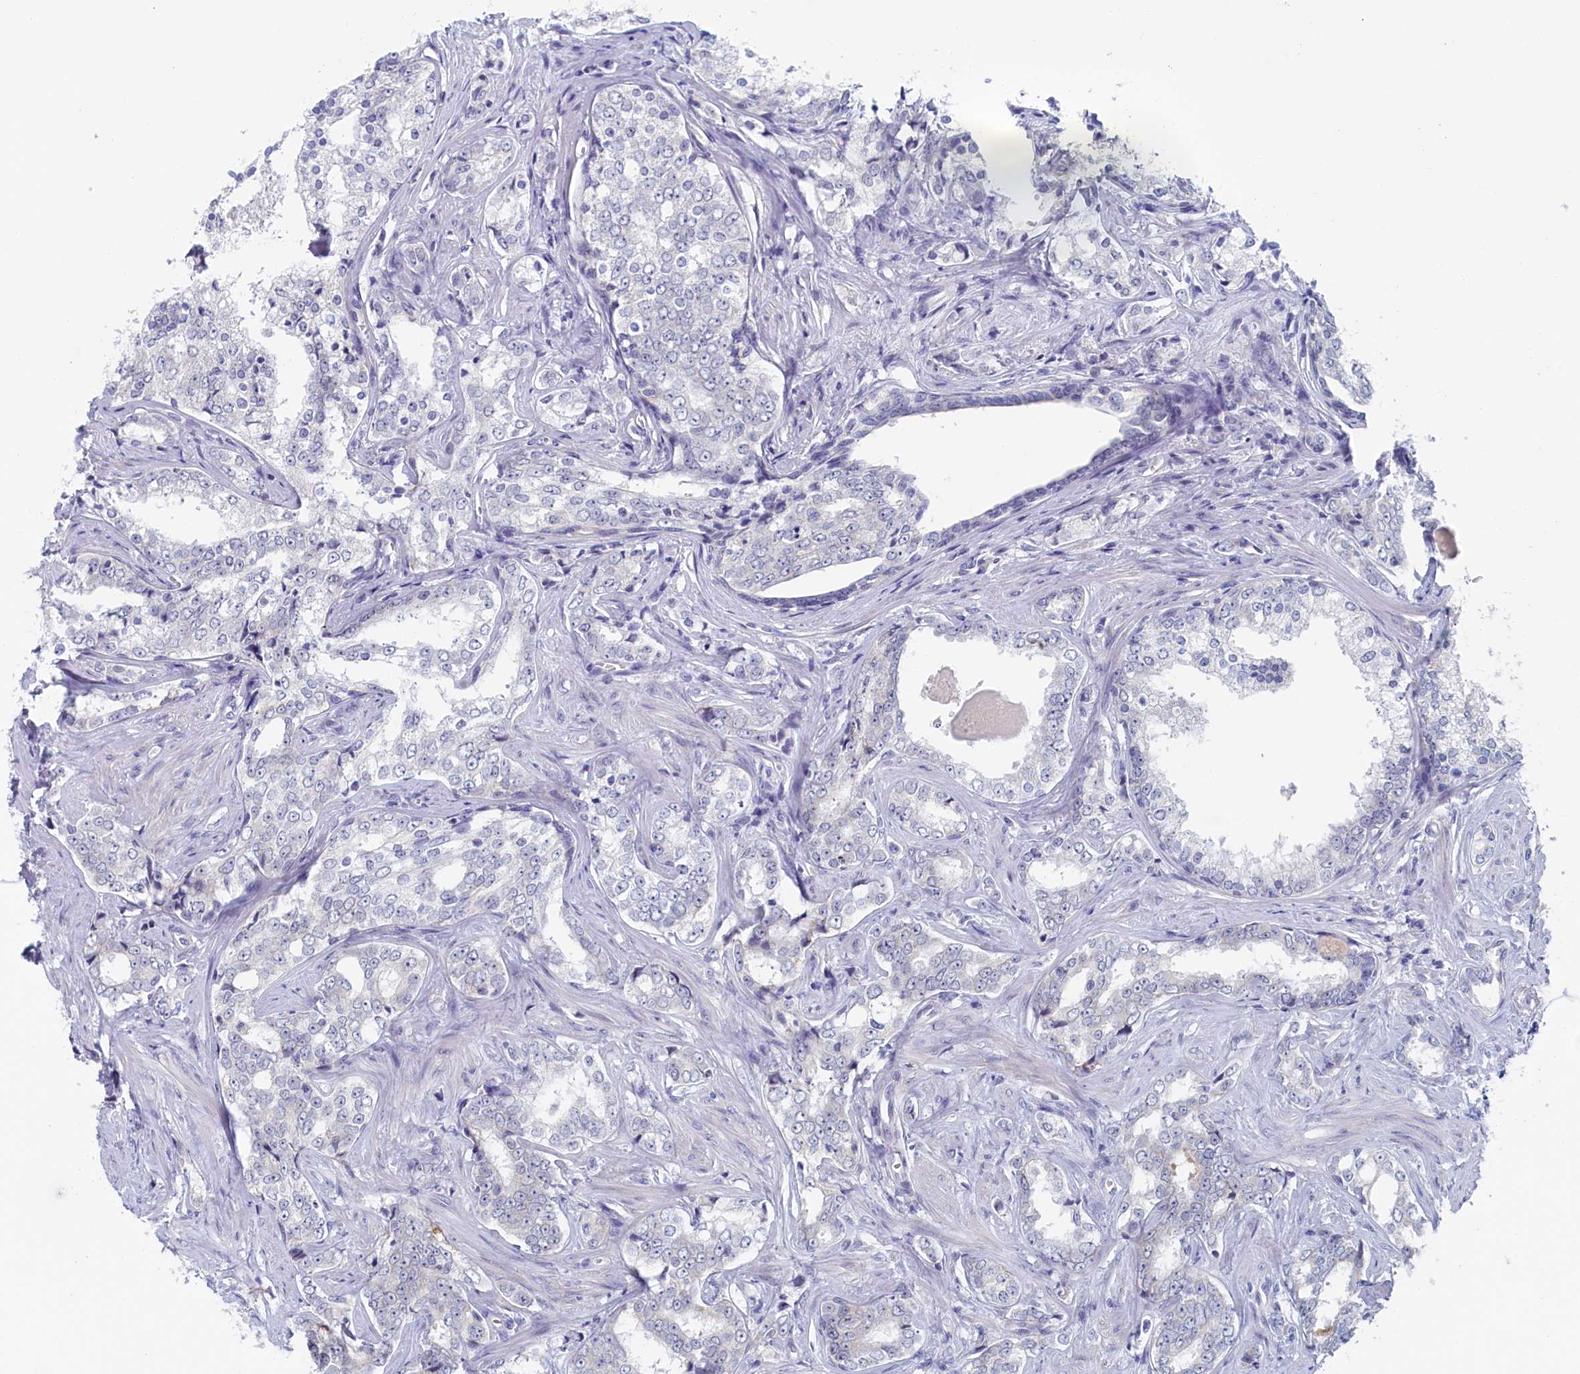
{"staining": {"intensity": "negative", "quantity": "none", "location": "none"}, "tissue": "prostate cancer", "cell_type": "Tumor cells", "image_type": "cancer", "snomed": [{"axis": "morphology", "description": "Adenocarcinoma, High grade"}, {"axis": "topography", "description": "Prostate"}], "caption": "High magnification brightfield microscopy of prostate high-grade adenocarcinoma stained with DAB (3,3'-diaminobenzidine) (brown) and counterstained with hematoxylin (blue): tumor cells show no significant expression.", "gene": "WDR76", "patient": {"sex": "male", "age": 66}}